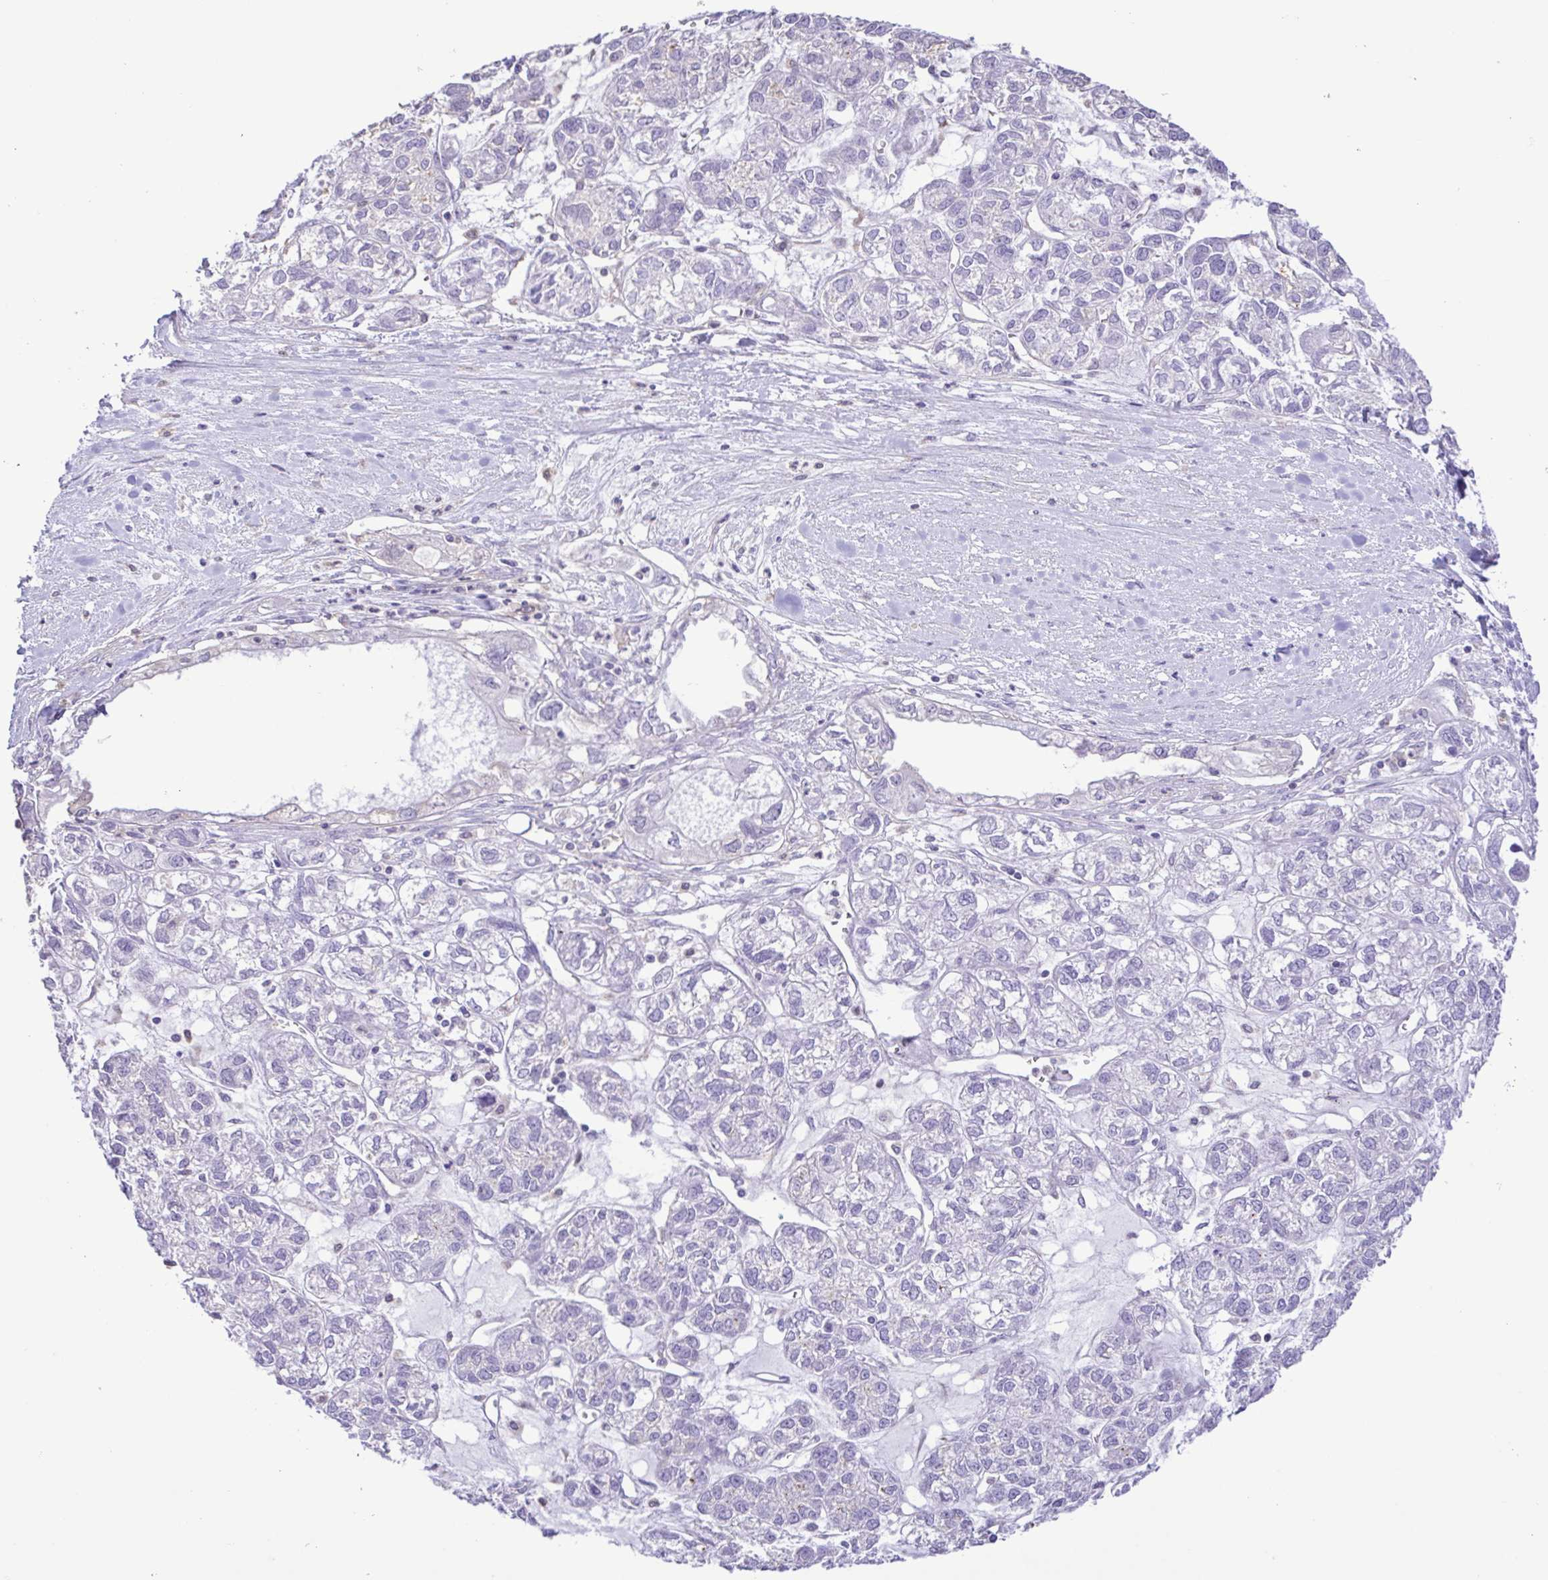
{"staining": {"intensity": "negative", "quantity": "none", "location": "none"}, "tissue": "ovarian cancer", "cell_type": "Tumor cells", "image_type": "cancer", "snomed": [{"axis": "morphology", "description": "Carcinoma, endometroid"}, {"axis": "topography", "description": "Ovary"}], "caption": "High power microscopy micrograph of an immunohistochemistry photomicrograph of ovarian cancer (endometroid carcinoma), revealing no significant expression in tumor cells.", "gene": "CYP17A1", "patient": {"sex": "female", "age": 64}}